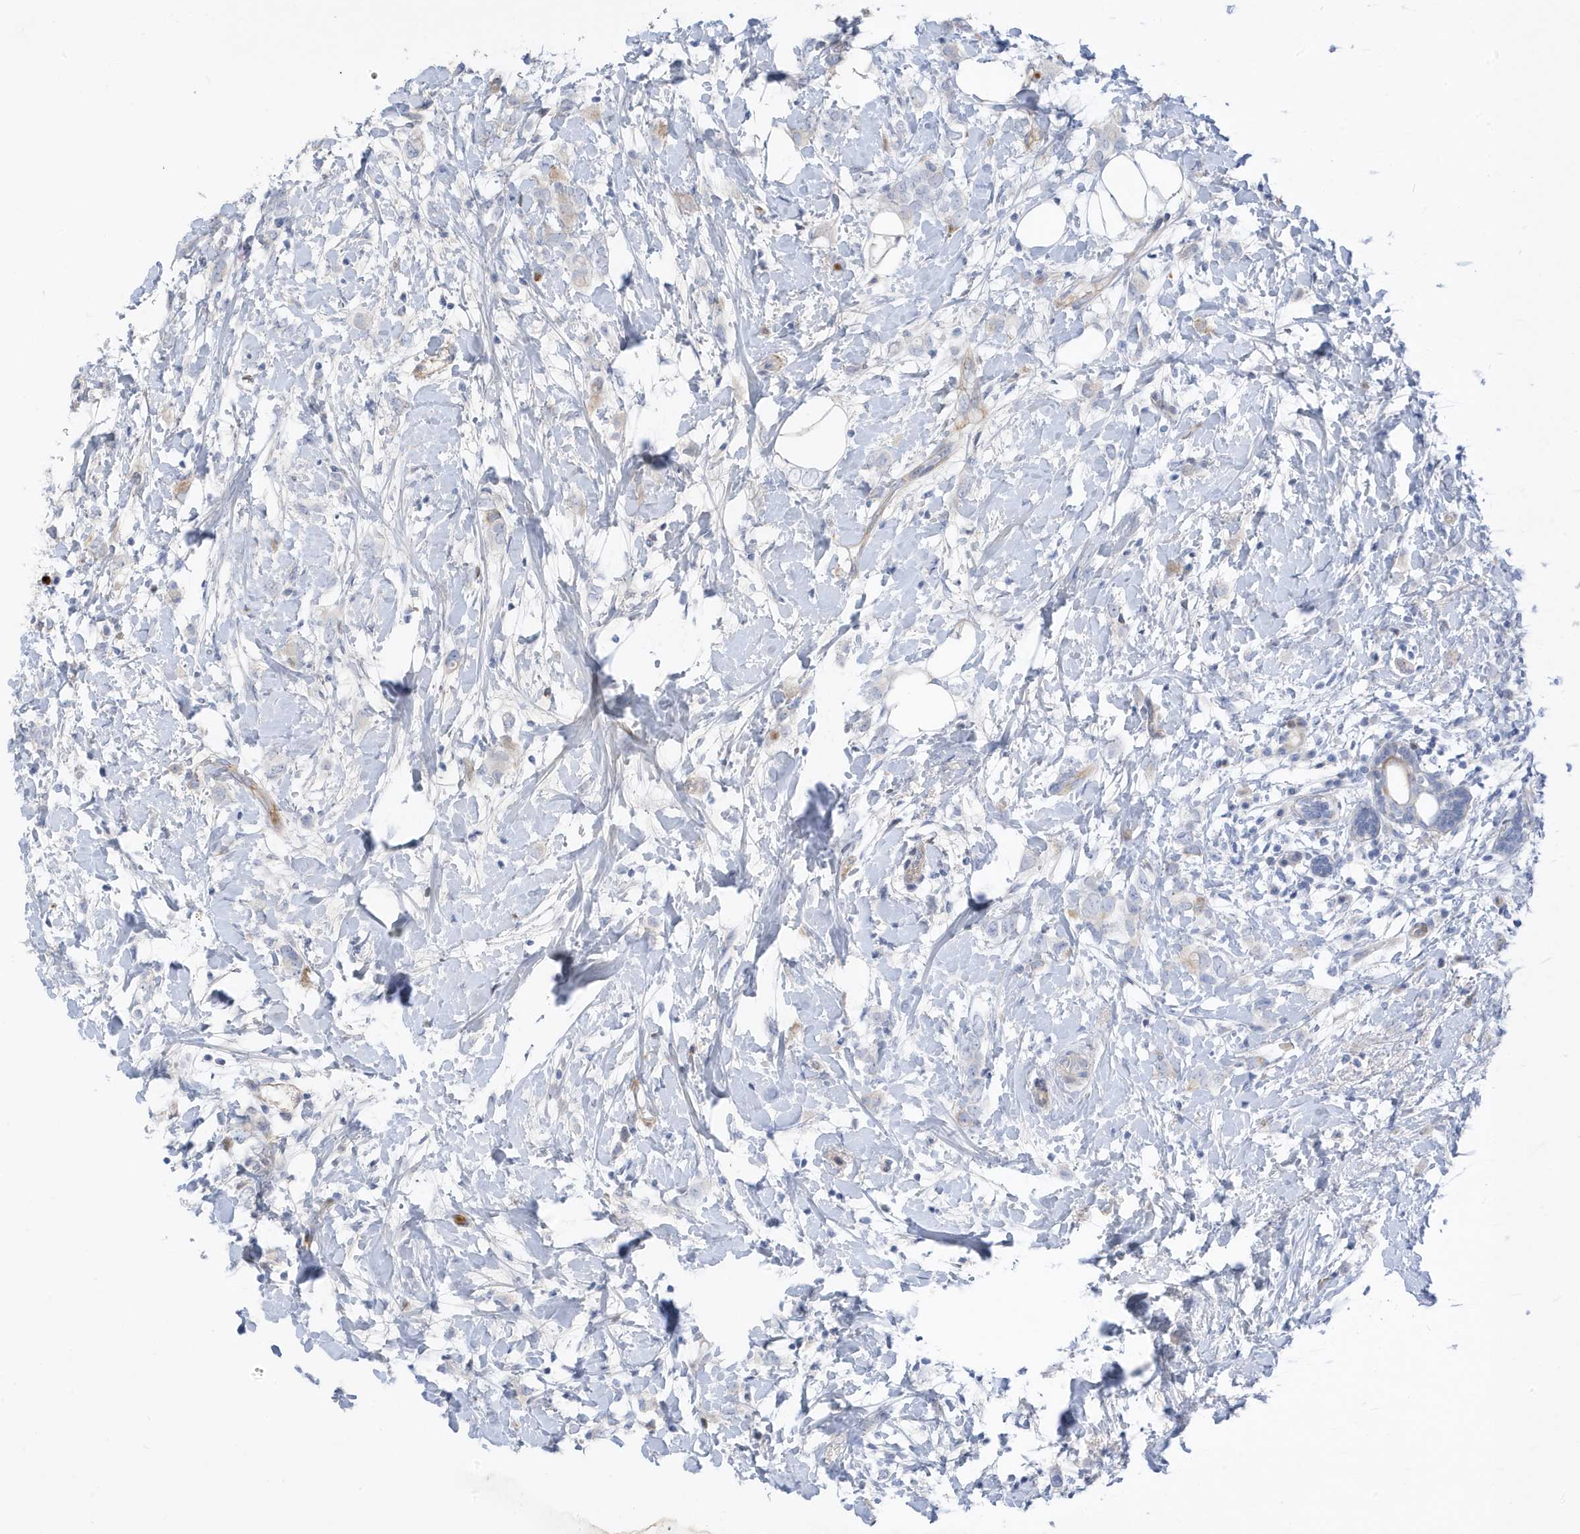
{"staining": {"intensity": "negative", "quantity": "none", "location": "none"}, "tissue": "breast cancer", "cell_type": "Tumor cells", "image_type": "cancer", "snomed": [{"axis": "morphology", "description": "Normal tissue, NOS"}, {"axis": "morphology", "description": "Lobular carcinoma"}, {"axis": "topography", "description": "Breast"}], "caption": "Breast cancer (lobular carcinoma) was stained to show a protein in brown. There is no significant positivity in tumor cells.", "gene": "ATP13A5", "patient": {"sex": "female", "age": 47}}